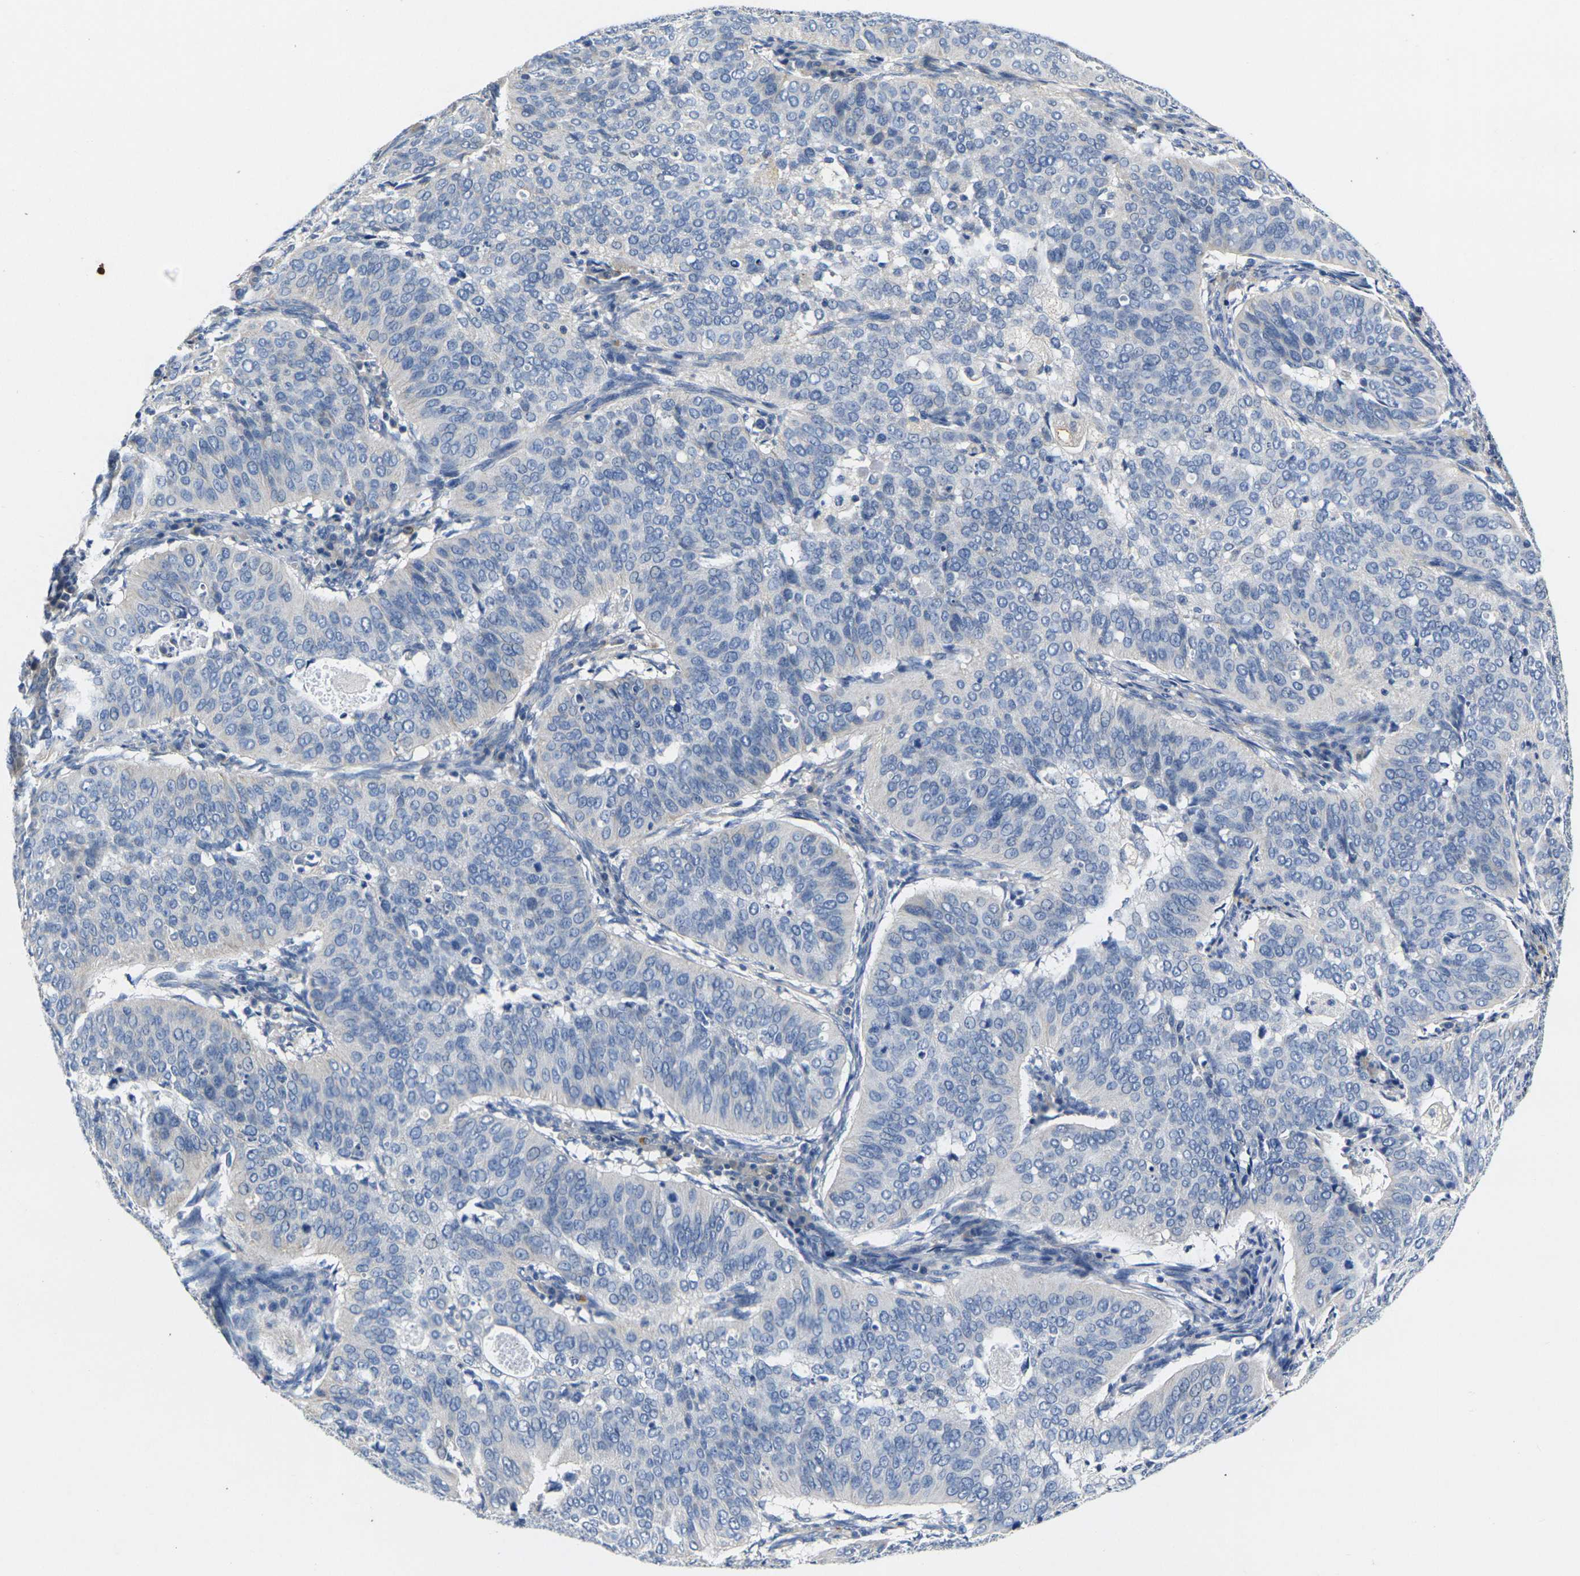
{"staining": {"intensity": "negative", "quantity": "none", "location": "none"}, "tissue": "cervical cancer", "cell_type": "Tumor cells", "image_type": "cancer", "snomed": [{"axis": "morphology", "description": "Normal tissue, NOS"}, {"axis": "morphology", "description": "Squamous cell carcinoma, NOS"}, {"axis": "topography", "description": "Cervix"}], "caption": "The image shows no significant staining in tumor cells of cervical cancer (squamous cell carcinoma).", "gene": "NOCT", "patient": {"sex": "female", "age": 39}}